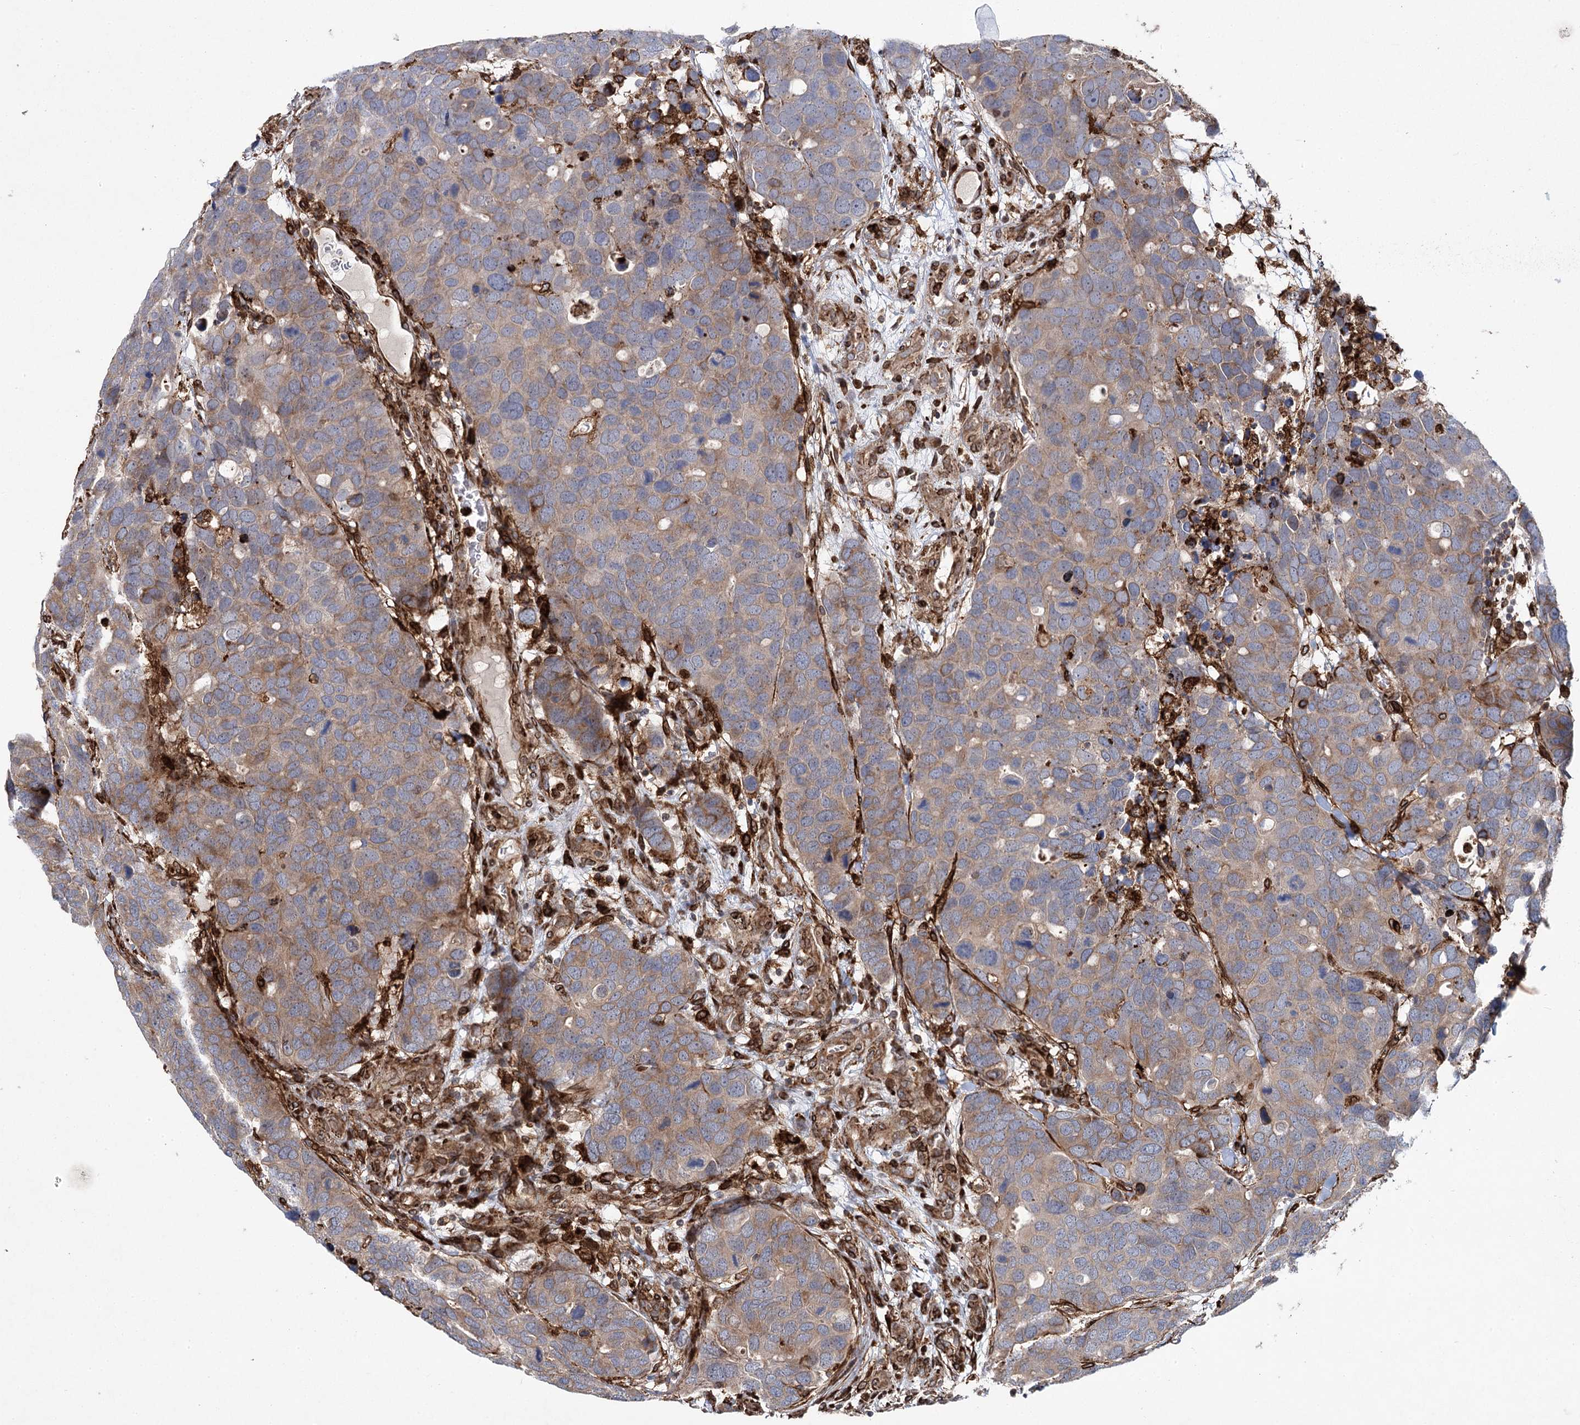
{"staining": {"intensity": "moderate", "quantity": "25%-75%", "location": "cytoplasmic/membranous"}, "tissue": "breast cancer", "cell_type": "Tumor cells", "image_type": "cancer", "snomed": [{"axis": "morphology", "description": "Duct carcinoma"}, {"axis": "topography", "description": "Breast"}], "caption": "The micrograph shows immunohistochemical staining of breast infiltrating ductal carcinoma. There is moderate cytoplasmic/membranous positivity is identified in about 25%-75% of tumor cells.", "gene": "DCUN1D4", "patient": {"sex": "female", "age": 83}}